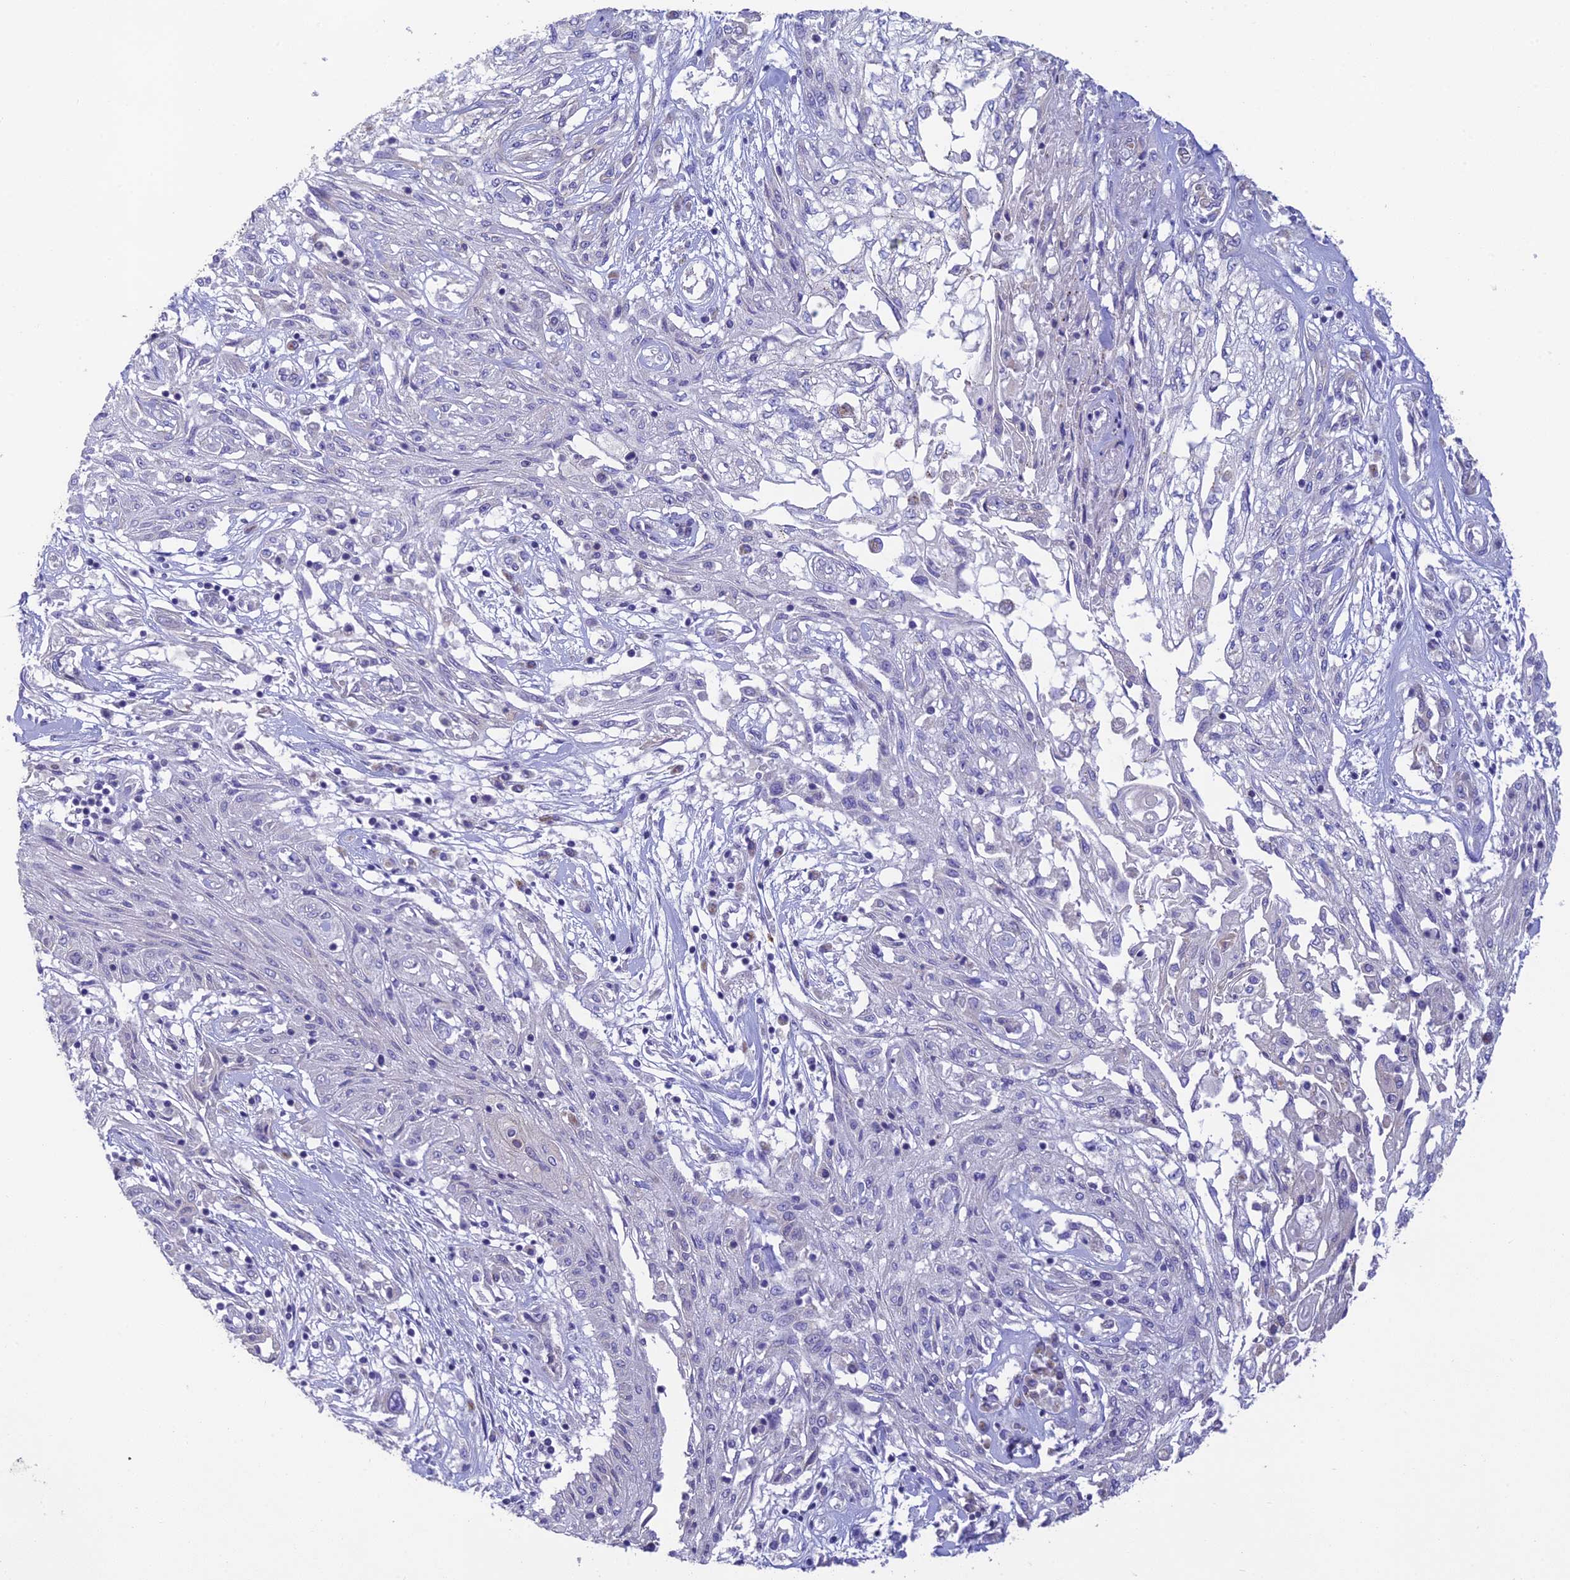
{"staining": {"intensity": "negative", "quantity": "none", "location": "none"}, "tissue": "skin cancer", "cell_type": "Tumor cells", "image_type": "cancer", "snomed": [{"axis": "morphology", "description": "Squamous cell carcinoma, NOS"}, {"axis": "morphology", "description": "Squamous cell carcinoma, metastatic, NOS"}, {"axis": "topography", "description": "Skin"}, {"axis": "topography", "description": "Lymph node"}], "caption": "Tumor cells are negative for brown protein staining in skin squamous cell carcinoma.", "gene": "HSD17B2", "patient": {"sex": "male", "age": 75}}